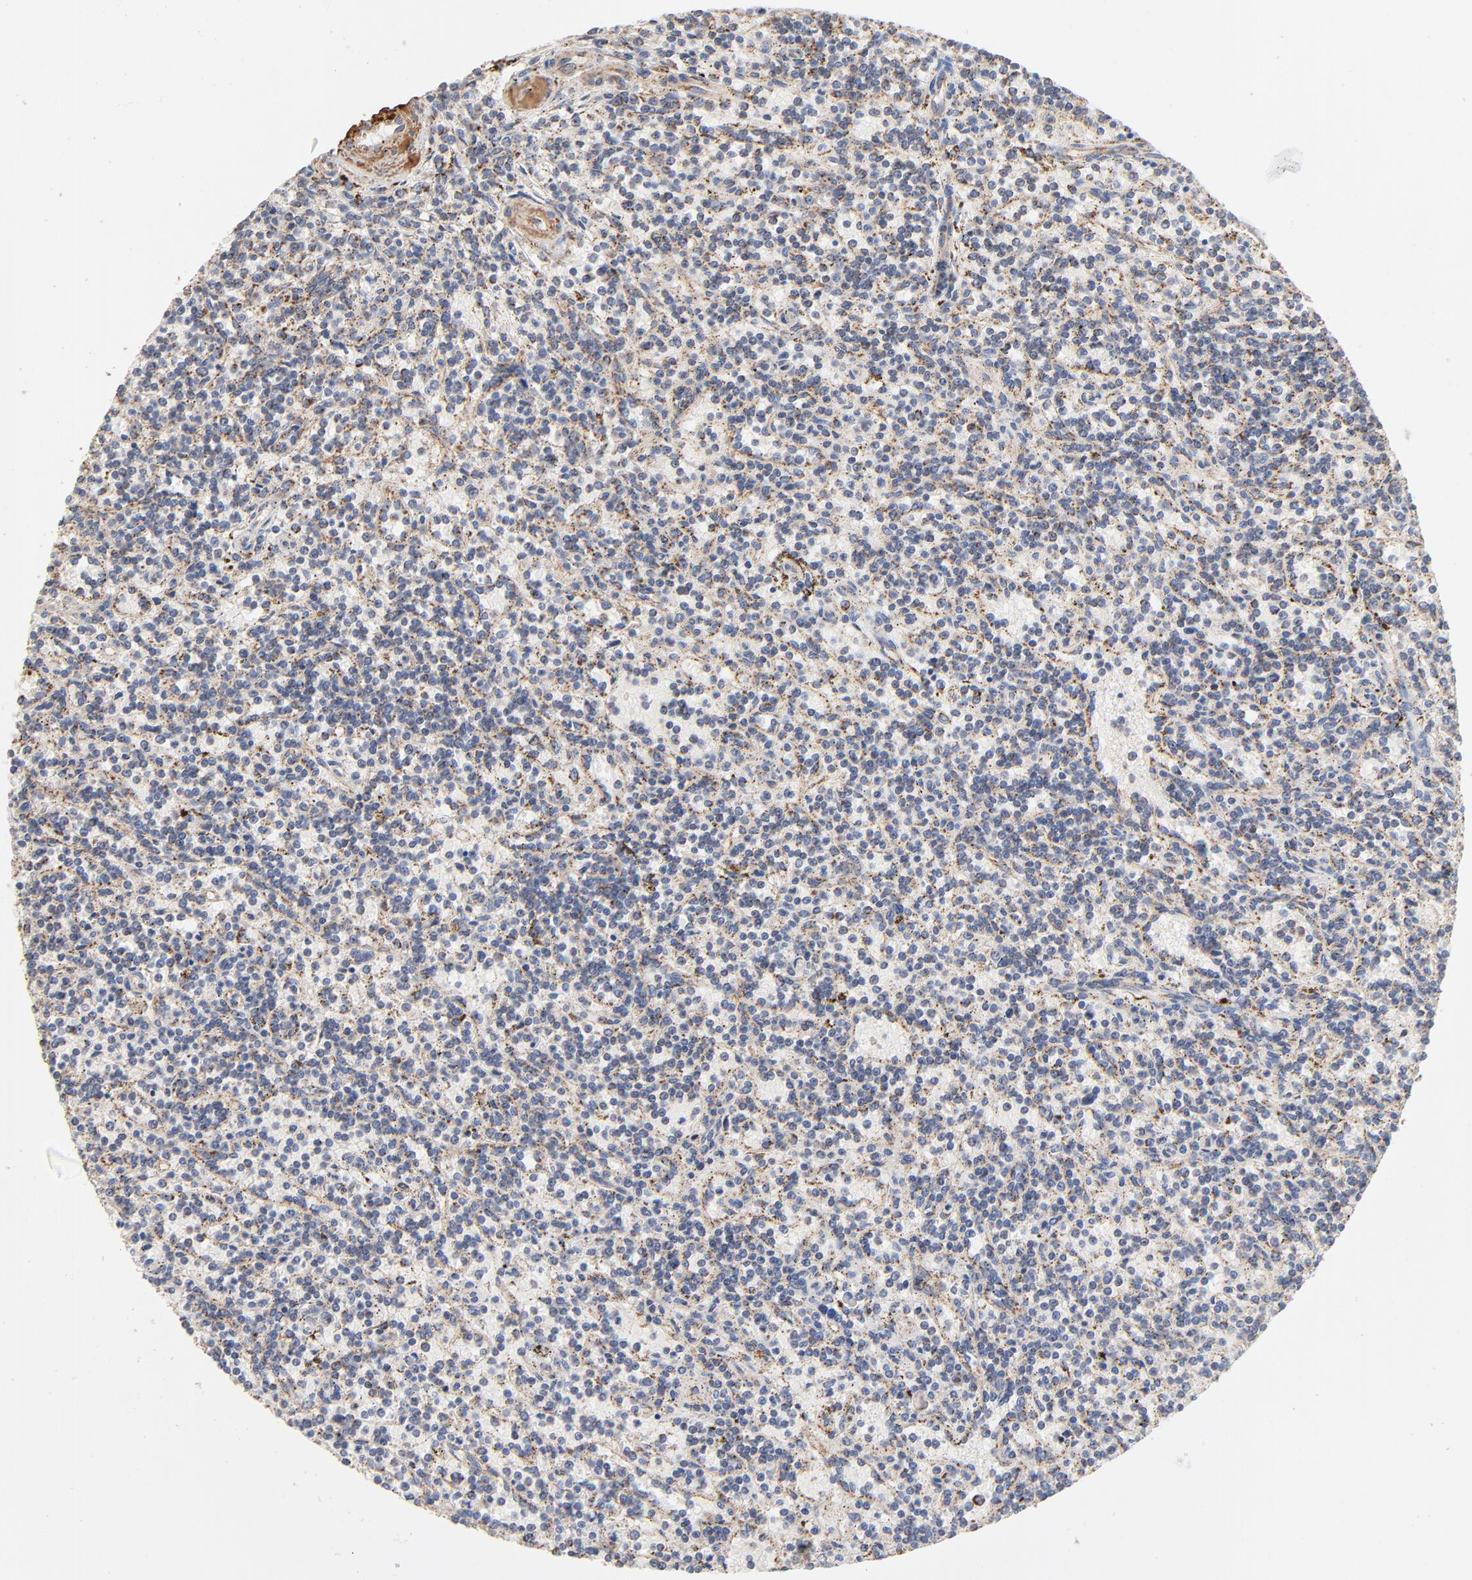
{"staining": {"intensity": "moderate", "quantity": "<25%", "location": "cytoplasmic/membranous"}, "tissue": "lymphoma", "cell_type": "Tumor cells", "image_type": "cancer", "snomed": [{"axis": "morphology", "description": "Malignant lymphoma, non-Hodgkin's type, Low grade"}, {"axis": "topography", "description": "Spleen"}], "caption": "Brown immunohistochemical staining in low-grade malignant lymphoma, non-Hodgkin's type reveals moderate cytoplasmic/membranous positivity in about <25% of tumor cells.", "gene": "UQCRC1", "patient": {"sex": "male", "age": 73}}